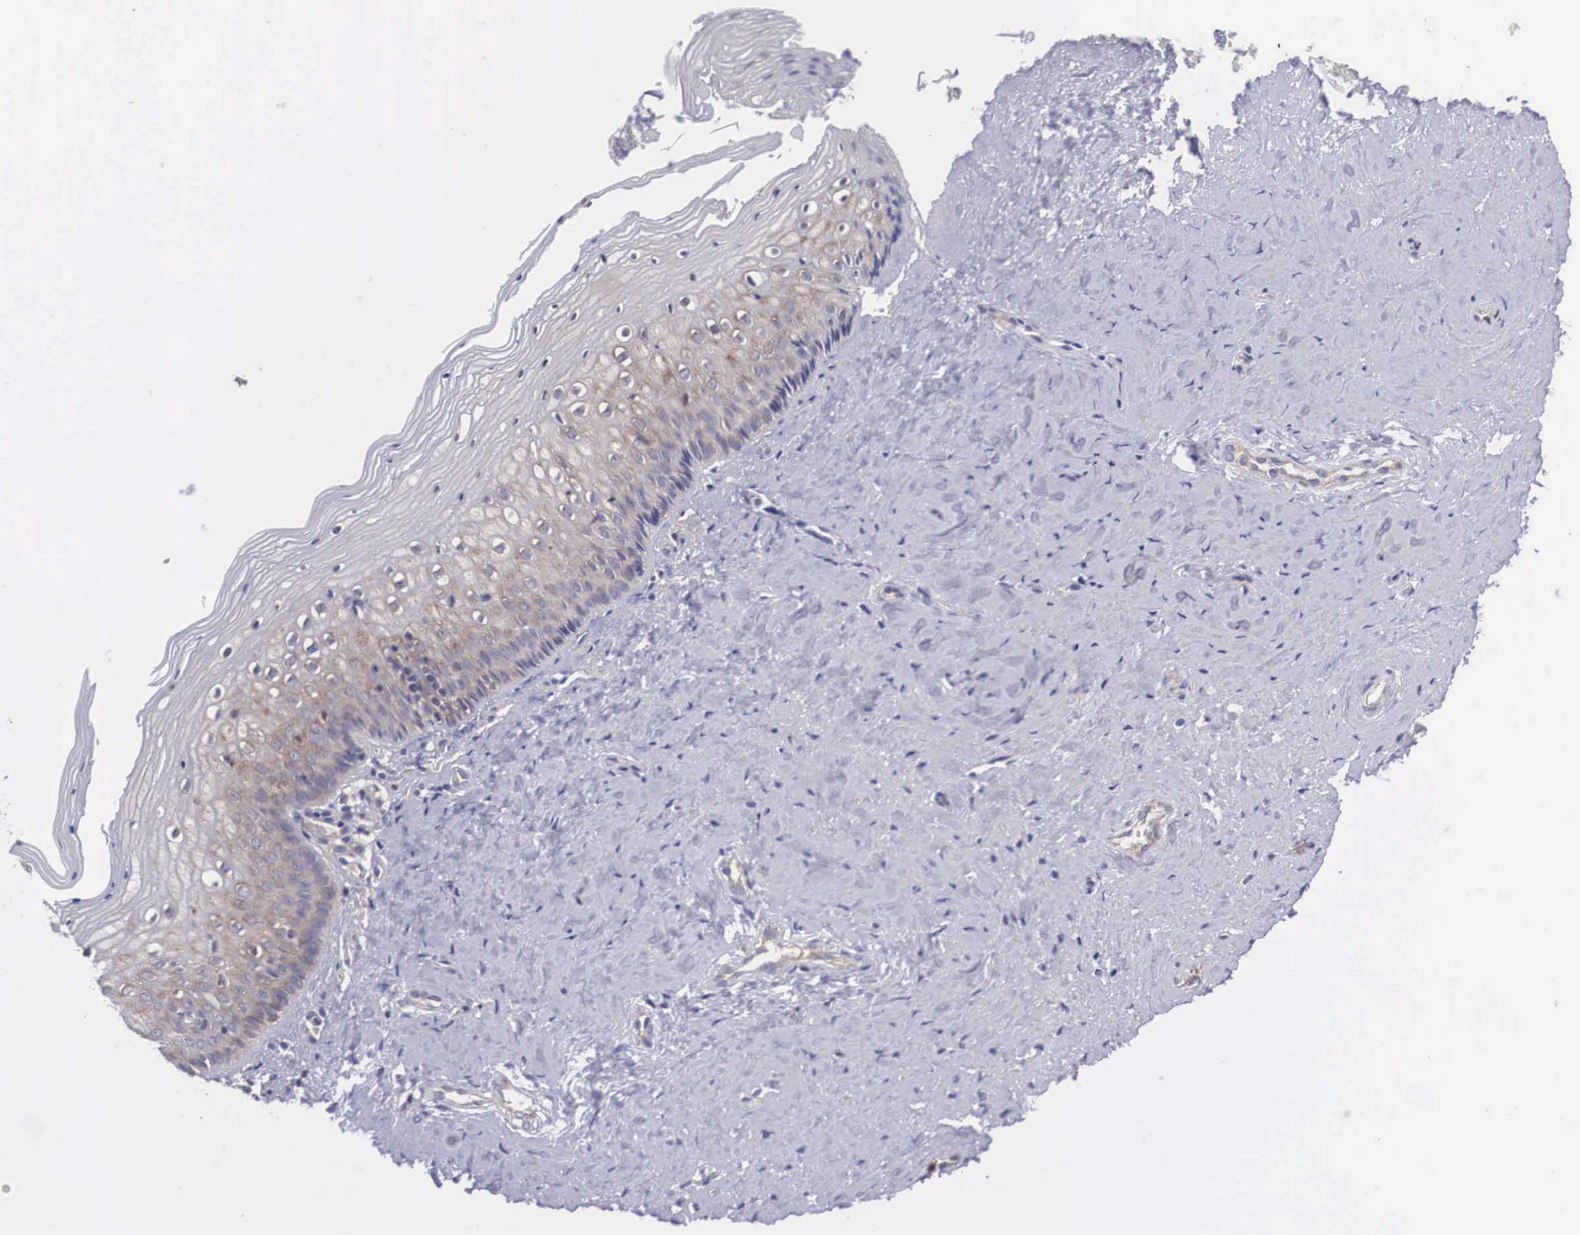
{"staining": {"intensity": "weak", "quantity": "<25%", "location": "cytoplasmic/membranous"}, "tissue": "vagina", "cell_type": "Squamous epithelial cells", "image_type": "normal", "snomed": [{"axis": "morphology", "description": "Normal tissue, NOS"}, {"axis": "topography", "description": "Vagina"}], "caption": "High power microscopy image of an IHC image of benign vagina, revealing no significant positivity in squamous epithelial cells.", "gene": "GRIPAP1", "patient": {"sex": "female", "age": 46}}